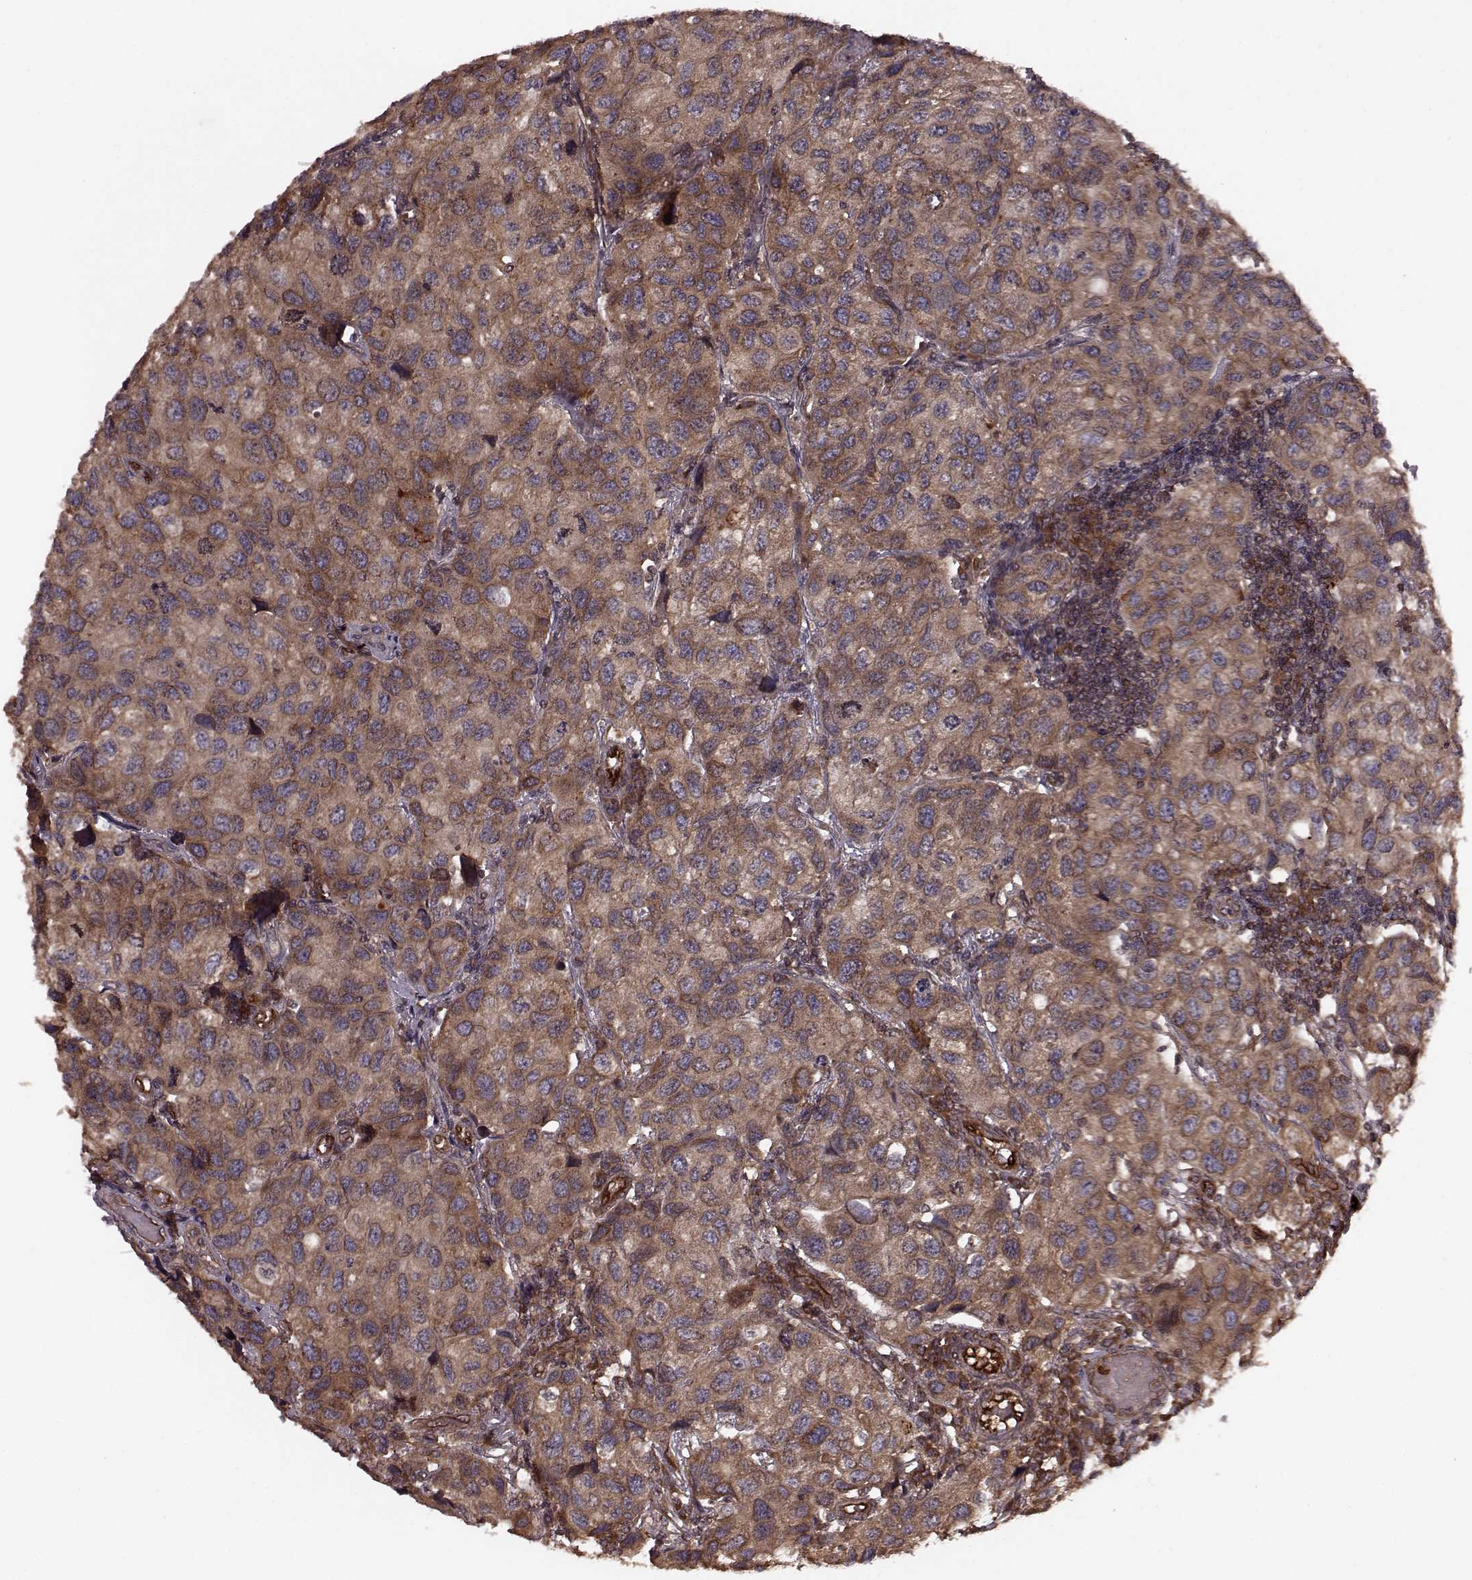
{"staining": {"intensity": "strong", "quantity": ">75%", "location": "cytoplasmic/membranous"}, "tissue": "urothelial cancer", "cell_type": "Tumor cells", "image_type": "cancer", "snomed": [{"axis": "morphology", "description": "Urothelial carcinoma, High grade"}, {"axis": "topography", "description": "Urinary bladder"}], "caption": "Urothelial carcinoma (high-grade) stained with a brown dye shows strong cytoplasmic/membranous positive expression in about >75% of tumor cells.", "gene": "AGPAT1", "patient": {"sex": "male", "age": 79}}